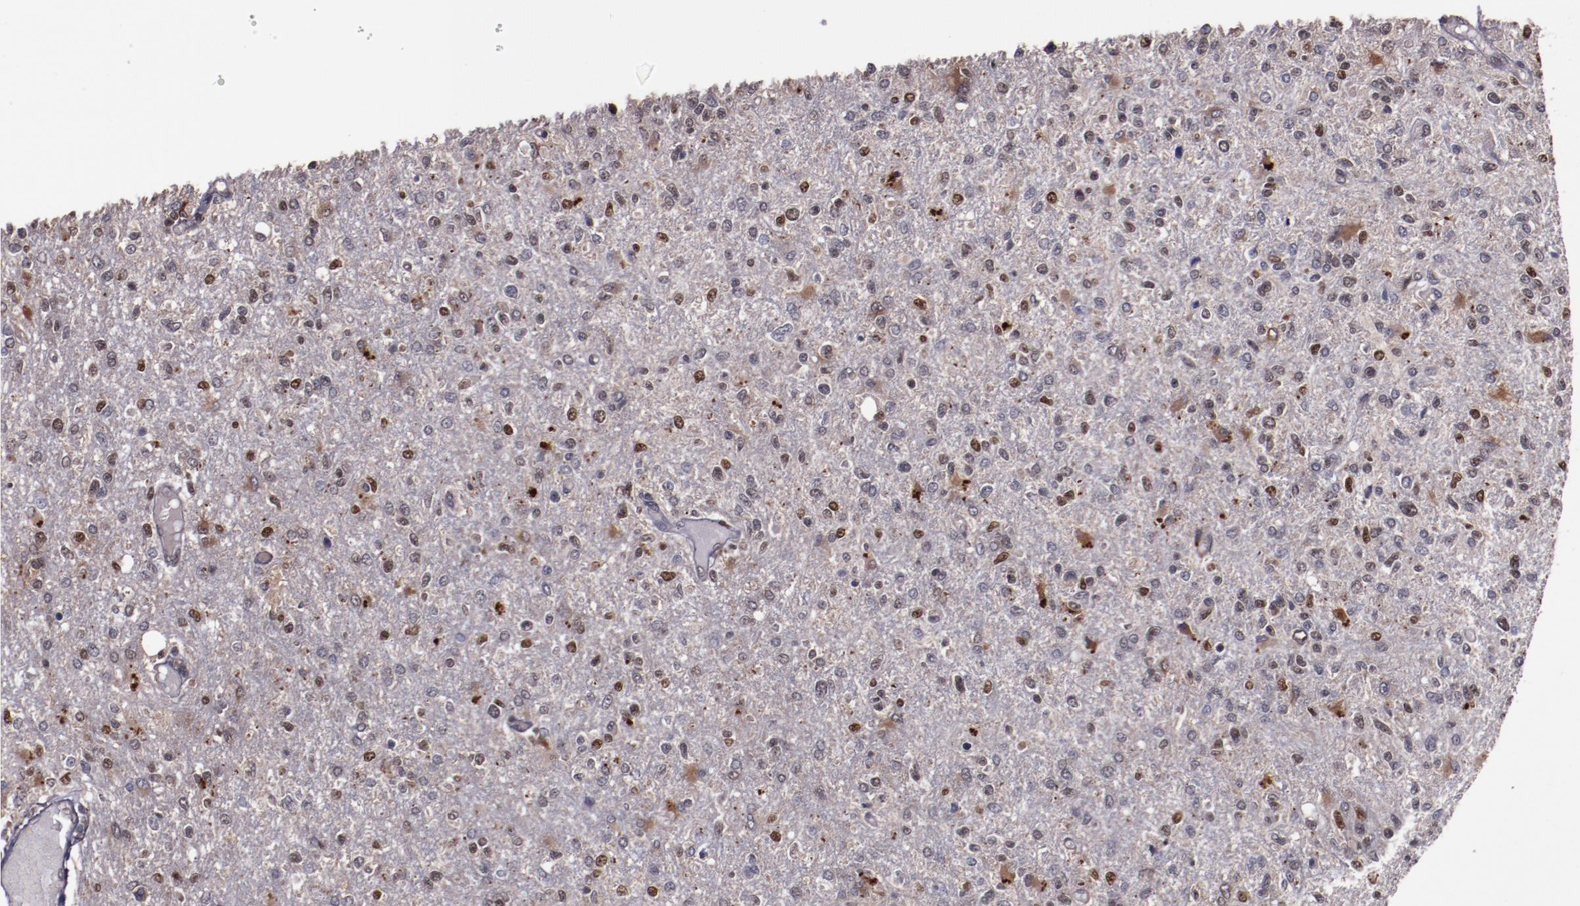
{"staining": {"intensity": "moderate", "quantity": "<25%", "location": "nuclear"}, "tissue": "glioma", "cell_type": "Tumor cells", "image_type": "cancer", "snomed": [{"axis": "morphology", "description": "Glioma, malignant, High grade"}, {"axis": "topography", "description": "Cerebral cortex"}], "caption": "An image of human malignant glioma (high-grade) stained for a protein demonstrates moderate nuclear brown staining in tumor cells. The protein is shown in brown color, while the nuclei are stained blue.", "gene": "CHEK2", "patient": {"sex": "male", "age": 76}}